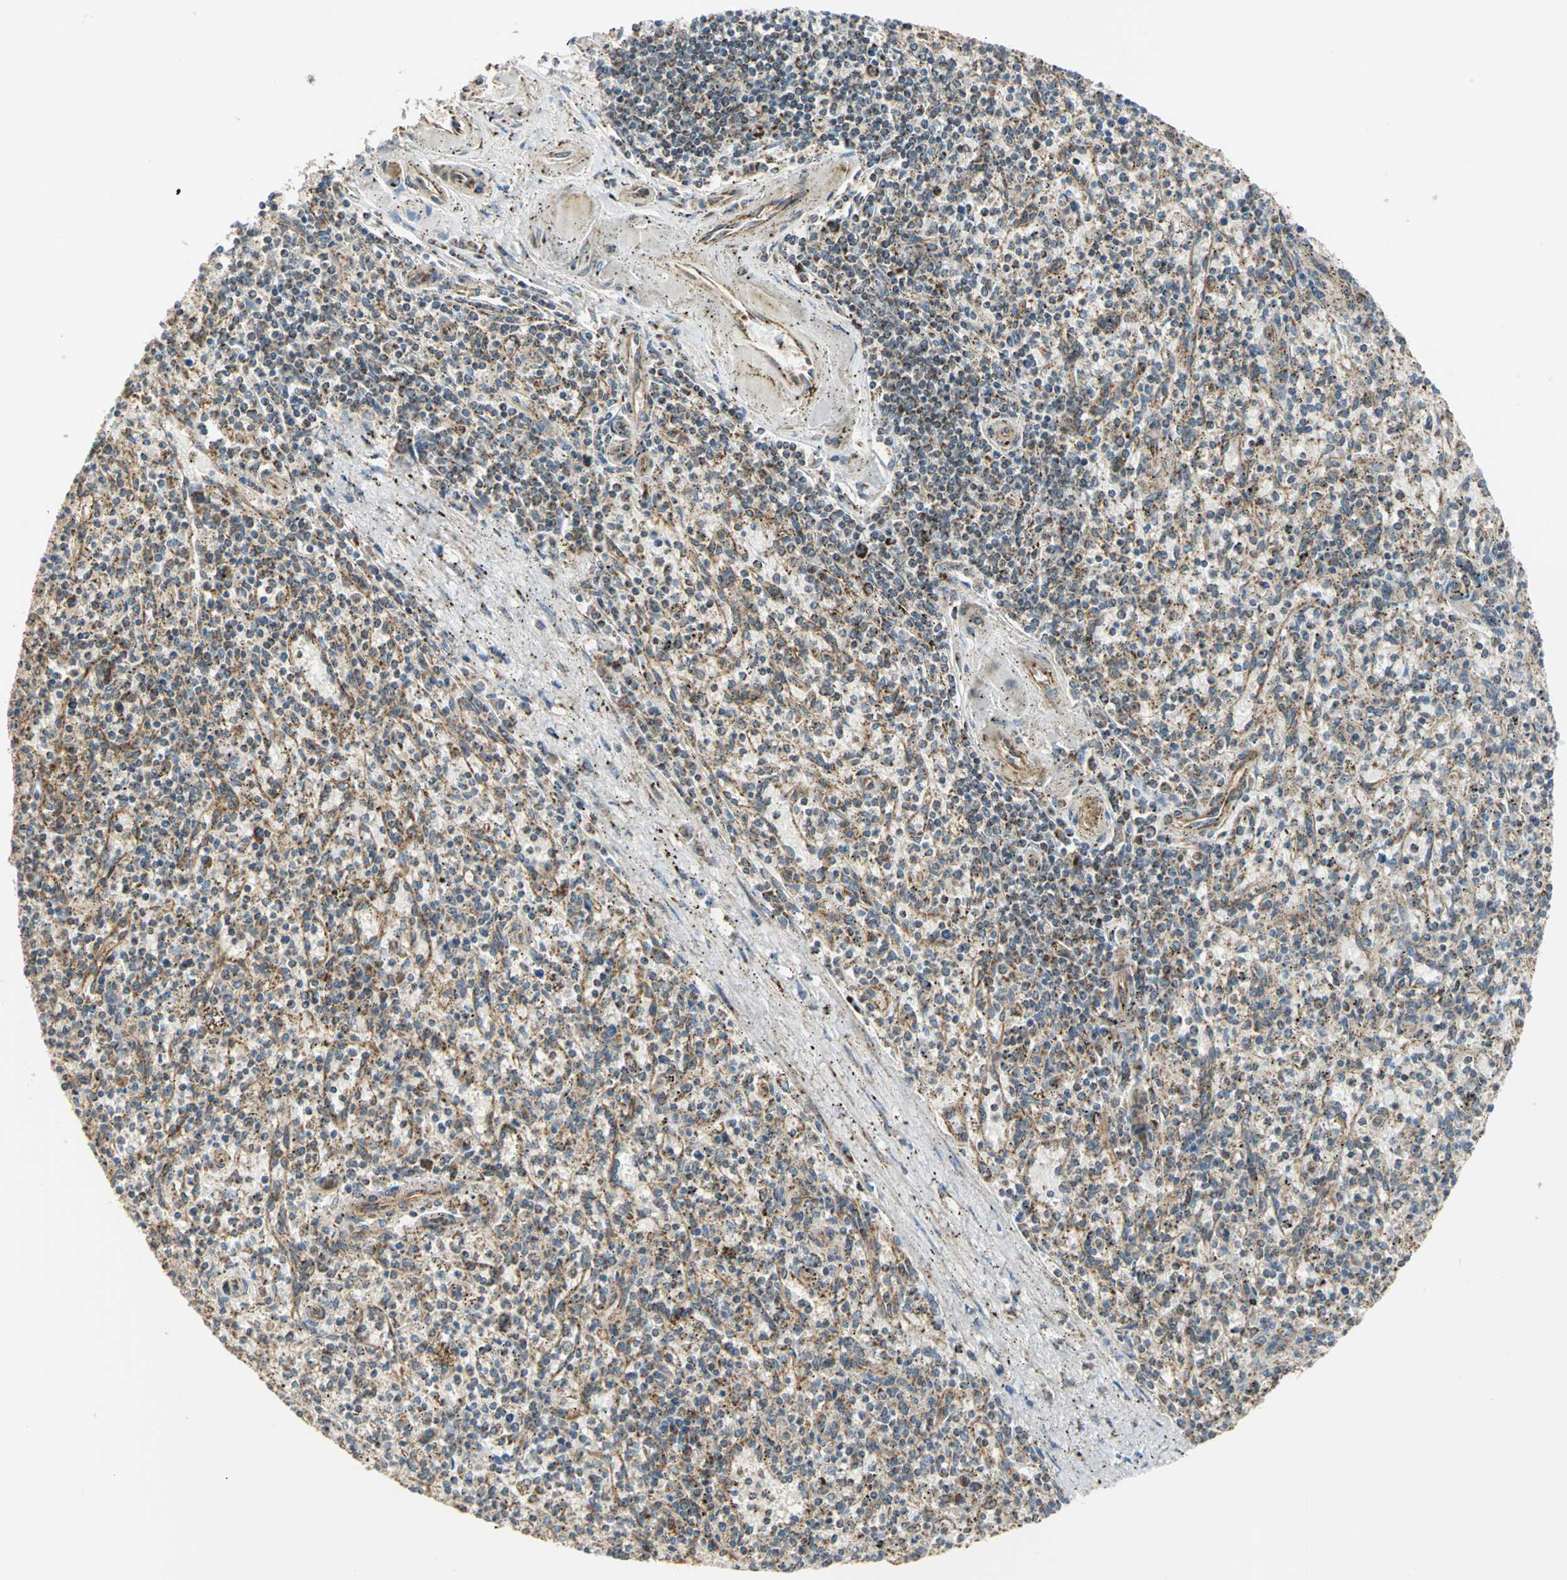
{"staining": {"intensity": "moderate", "quantity": "25%-75%", "location": "cytoplasmic/membranous"}, "tissue": "spleen", "cell_type": "Cells in red pulp", "image_type": "normal", "snomed": [{"axis": "morphology", "description": "Normal tissue, NOS"}, {"axis": "topography", "description": "Spleen"}], "caption": "Protein staining reveals moderate cytoplasmic/membranous positivity in approximately 25%-75% of cells in red pulp in unremarkable spleen.", "gene": "MRPS22", "patient": {"sex": "male", "age": 72}}